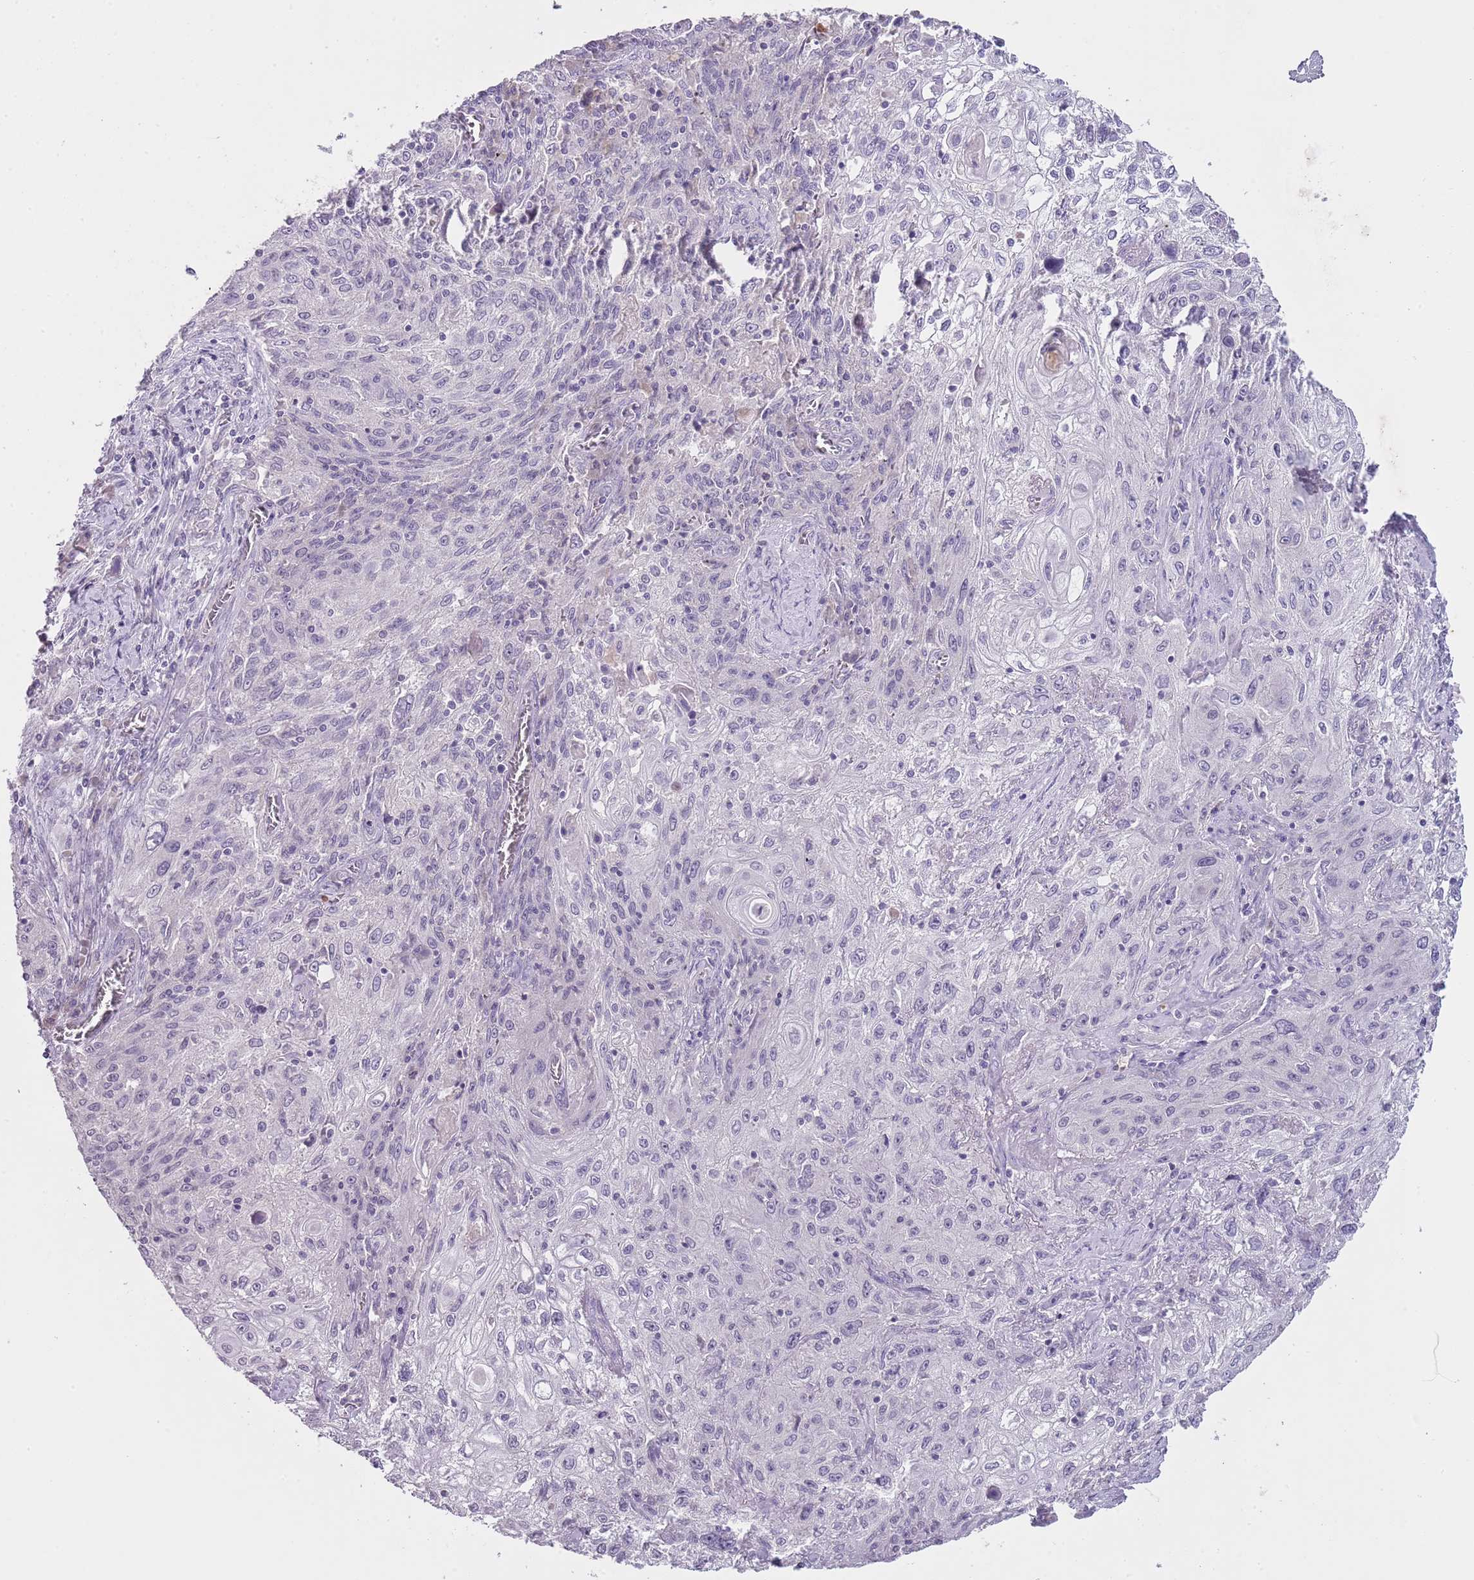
{"staining": {"intensity": "negative", "quantity": "none", "location": "none"}, "tissue": "lung cancer", "cell_type": "Tumor cells", "image_type": "cancer", "snomed": [{"axis": "morphology", "description": "Squamous cell carcinoma, NOS"}, {"axis": "topography", "description": "Lung"}], "caption": "IHC image of lung cancer stained for a protein (brown), which demonstrates no staining in tumor cells.", "gene": "SLC35E3", "patient": {"sex": "female", "age": 69}}